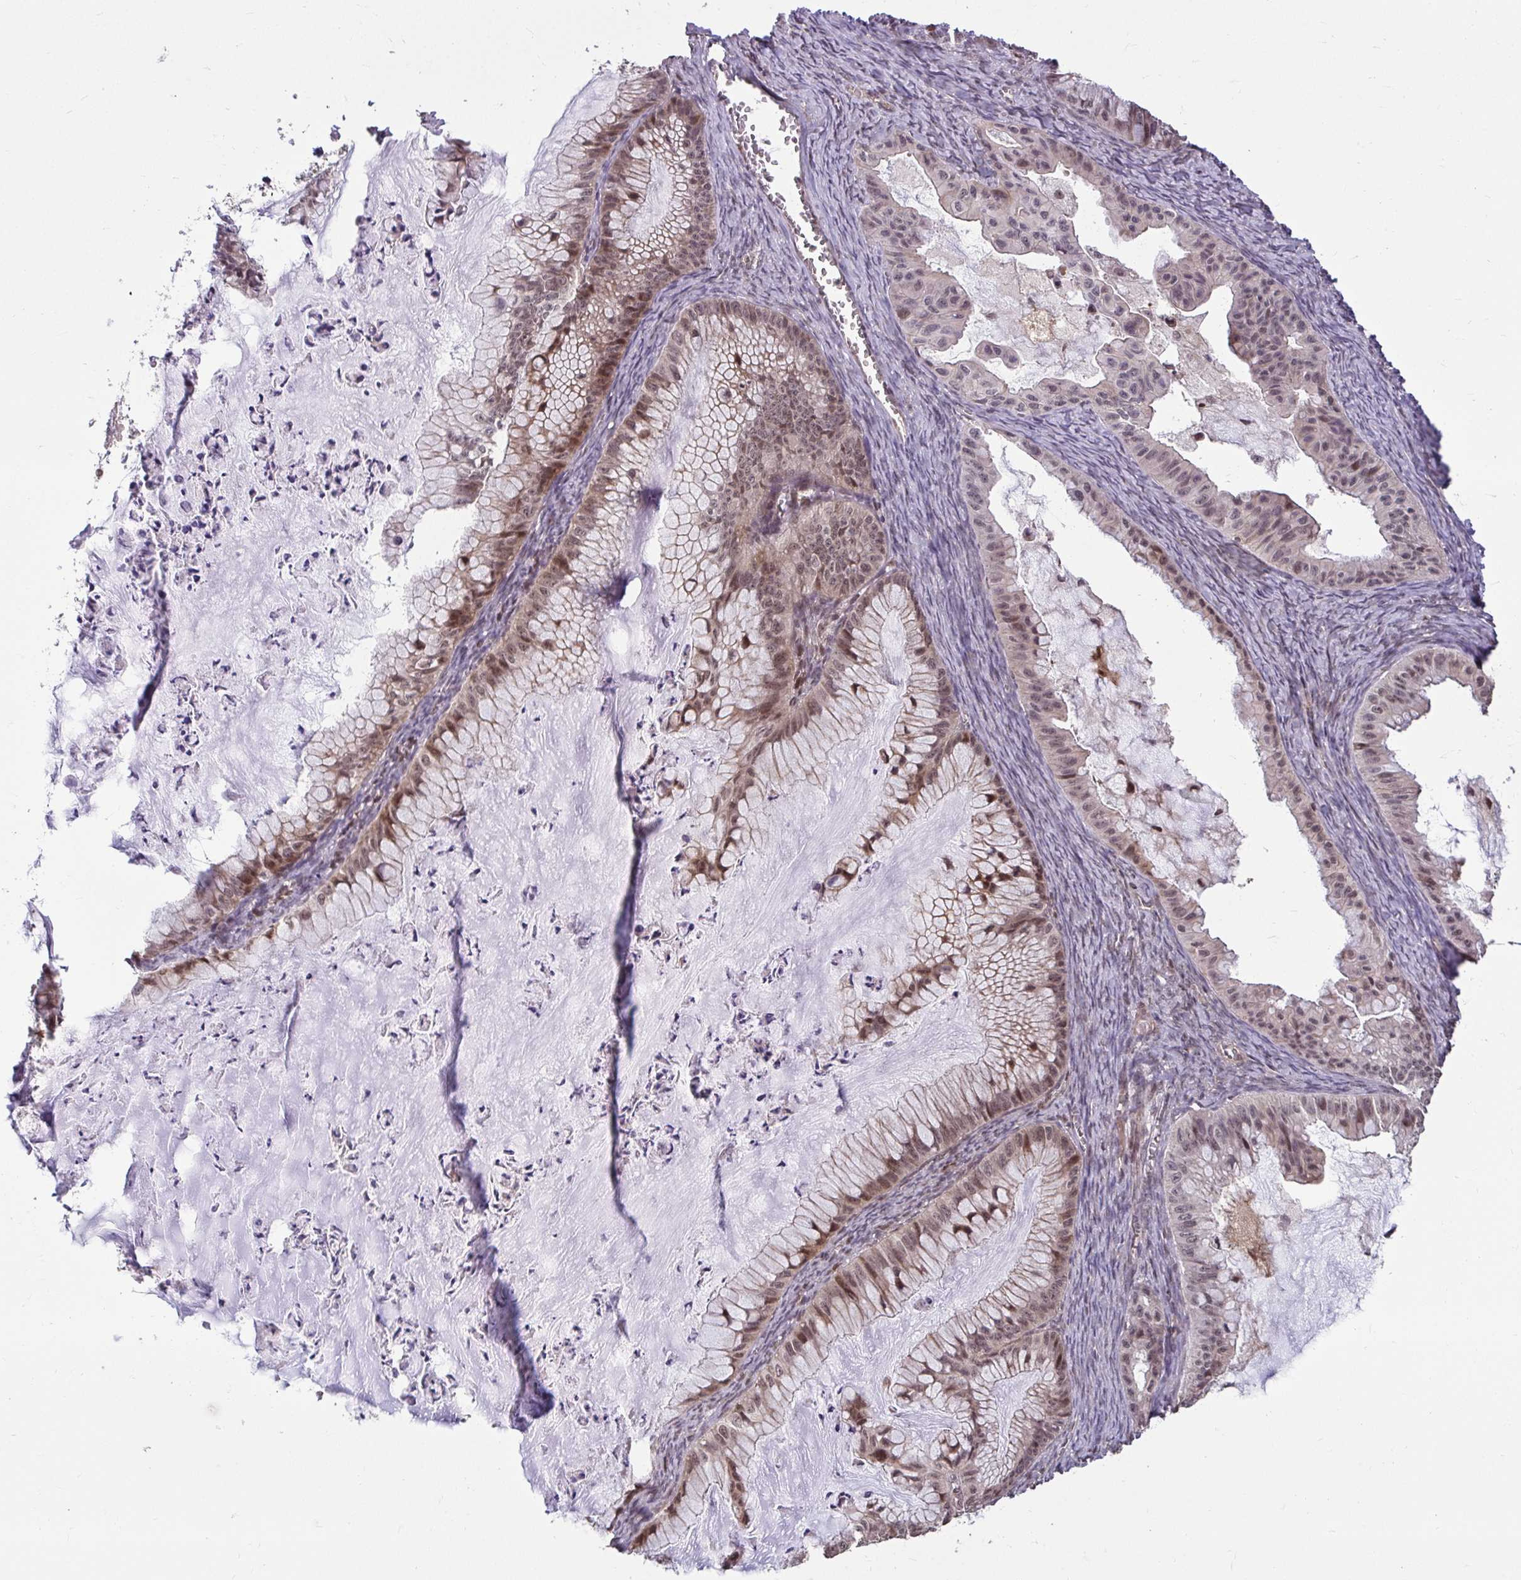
{"staining": {"intensity": "moderate", "quantity": ">75%", "location": "cytoplasmic/membranous,nuclear"}, "tissue": "ovarian cancer", "cell_type": "Tumor cells", "image_type": "cancer", "snomed": [{"axis": "morphology", "description": "Cystadenocarcinoma, mucinous, NOS"}, {"axis": "topography", "description": "Ovary"}], "caption": "Protein staining exhibits moderate cytoplasmic/membranous and nuclear expression in about >75% of tumor cells in ovarian cancer.", "gene": "ZSCAN9", "patient": {"sex": "female", "age": 72}}